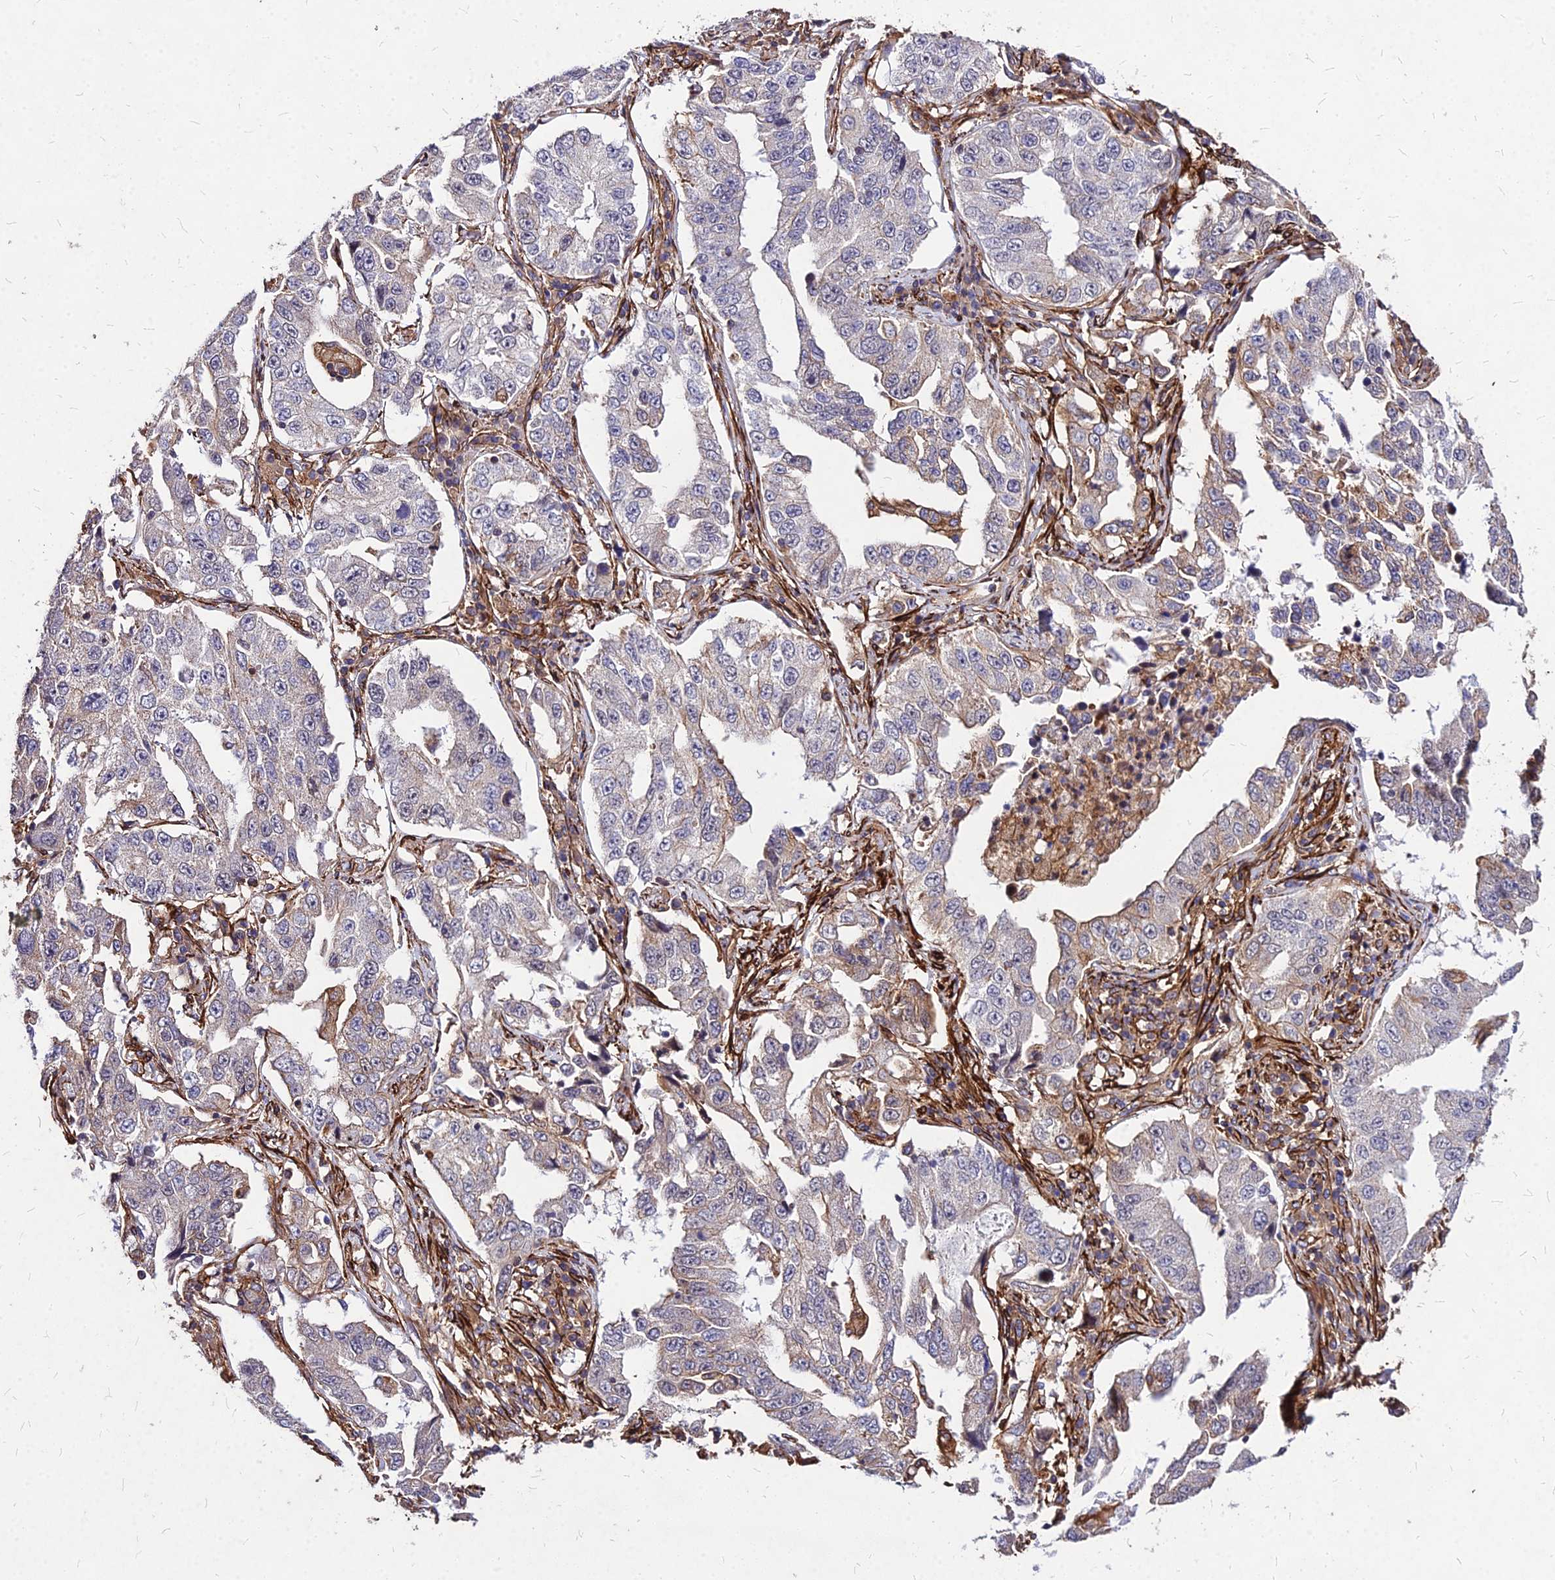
{"staining": {"intensity": "weak", "quantity": "<25%", "location": "cytoplasmic/membranous"}, "tissue": "lung cancer", "cell_type": "Tumor cells", "image_type": "cancer", "snomed": [{"axis": "morphology", "description": "Adenocarcinoma, NOS"}, {"axis": "topography", "description": "Lung"}], "caption": "A micrograph of lung cancer (adenocarcinoma) stained for a protein displays no brown staining in tumor cells.", "gene": "EFCC1", "patient": {"sex": "female", "age": 51}}